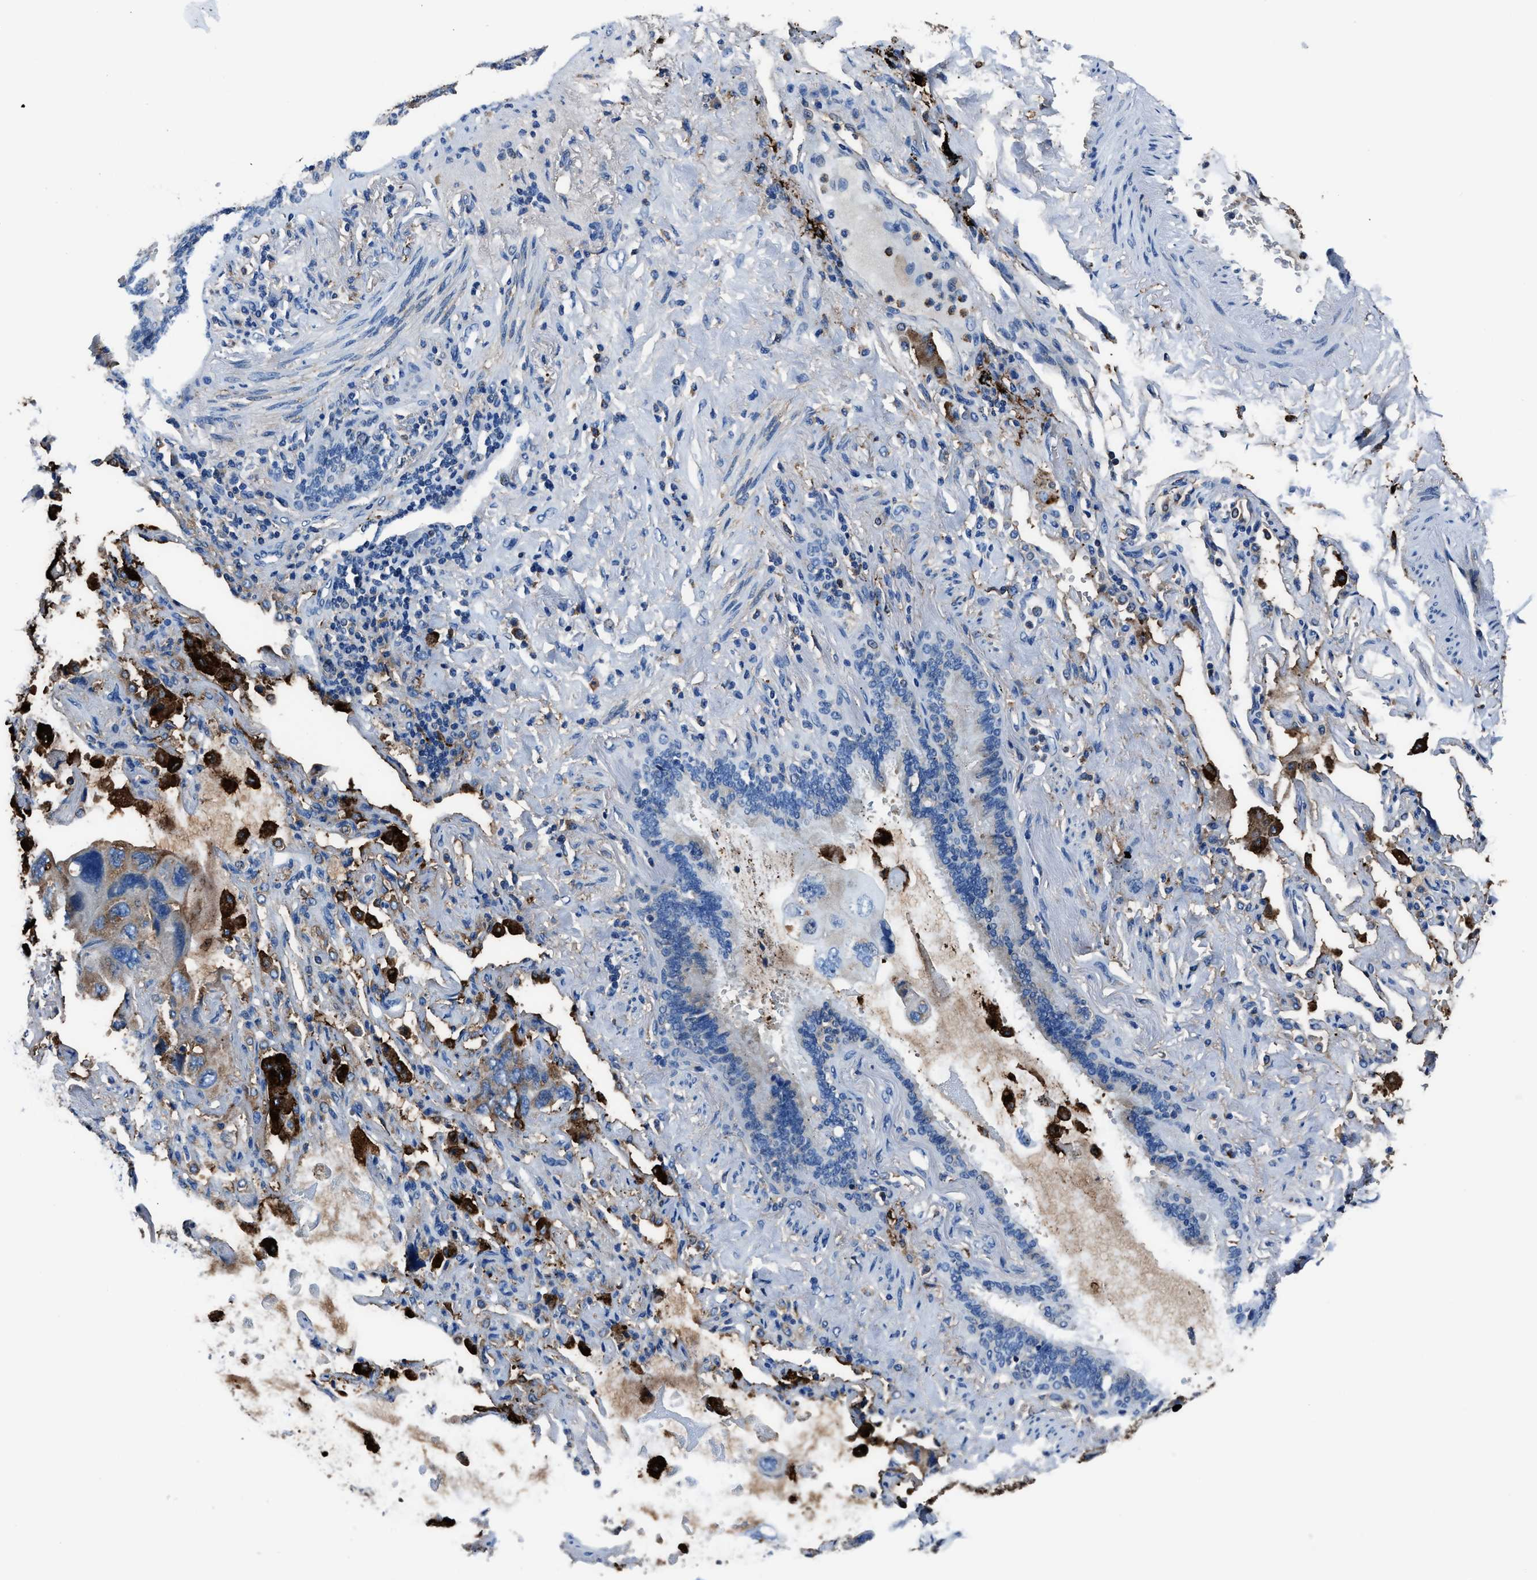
{"staining": {"intensity": "weak", "quantity": "<25%", "location": "cytoplasmic/membranous"}, "tissue": "lung cancer", "cell_type": "Tumor cells", "image_type": "cancer", "snomed": [{"axis": "morphology", "description": "Squamous cell carcinoma, NOS"}, {"axis": "topography", "description": "Lung"}], "caption": "High power microscopy histopathology image of an IHC image of lung cancer (squamous cell carcinoma), revealing no significant positivity in tumor cells.", "gene": "FTL", "patient": {"sex": "female", "age": 73}}